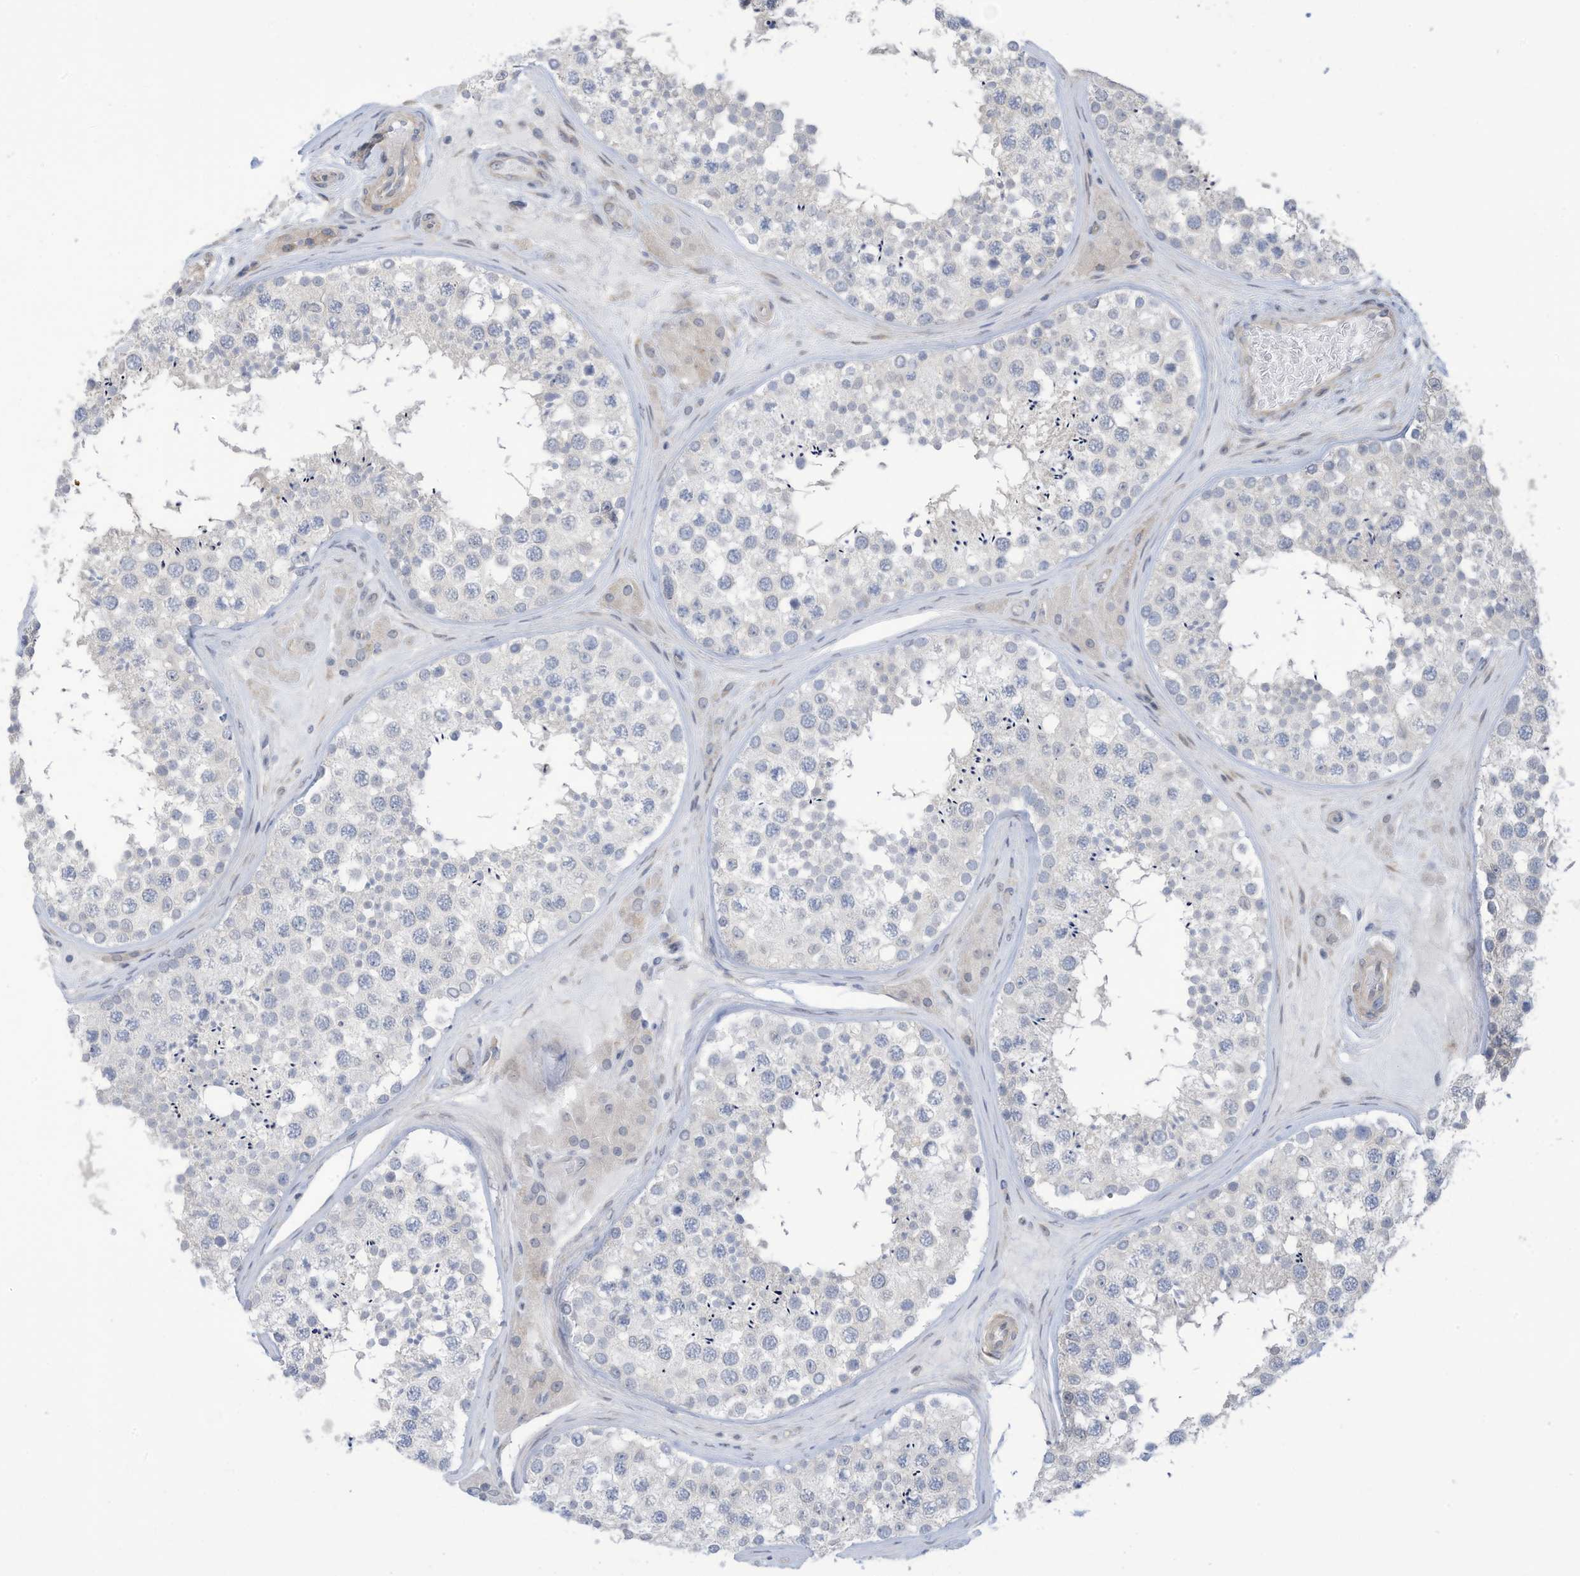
{"staining": {"intensity": "negative", "quantity": "none", "location": "none"}, "tissue": "testis", "cell_type": "Cells in seminiferous ducts", "image_type": "normal", "snomed": [{"axis": "morphology", "description": "Normal tissue, NOS"}, {"axis": "topography", "description": "Testis"}], "caption": "IHC of normal testis exhibits no staining in cells in seminiferous ducts. (Immunohistochemistry, brightfield microscopy, high magnification).", "gene": "ZNF292", "patient": {"sex": "male", "age": 46}}